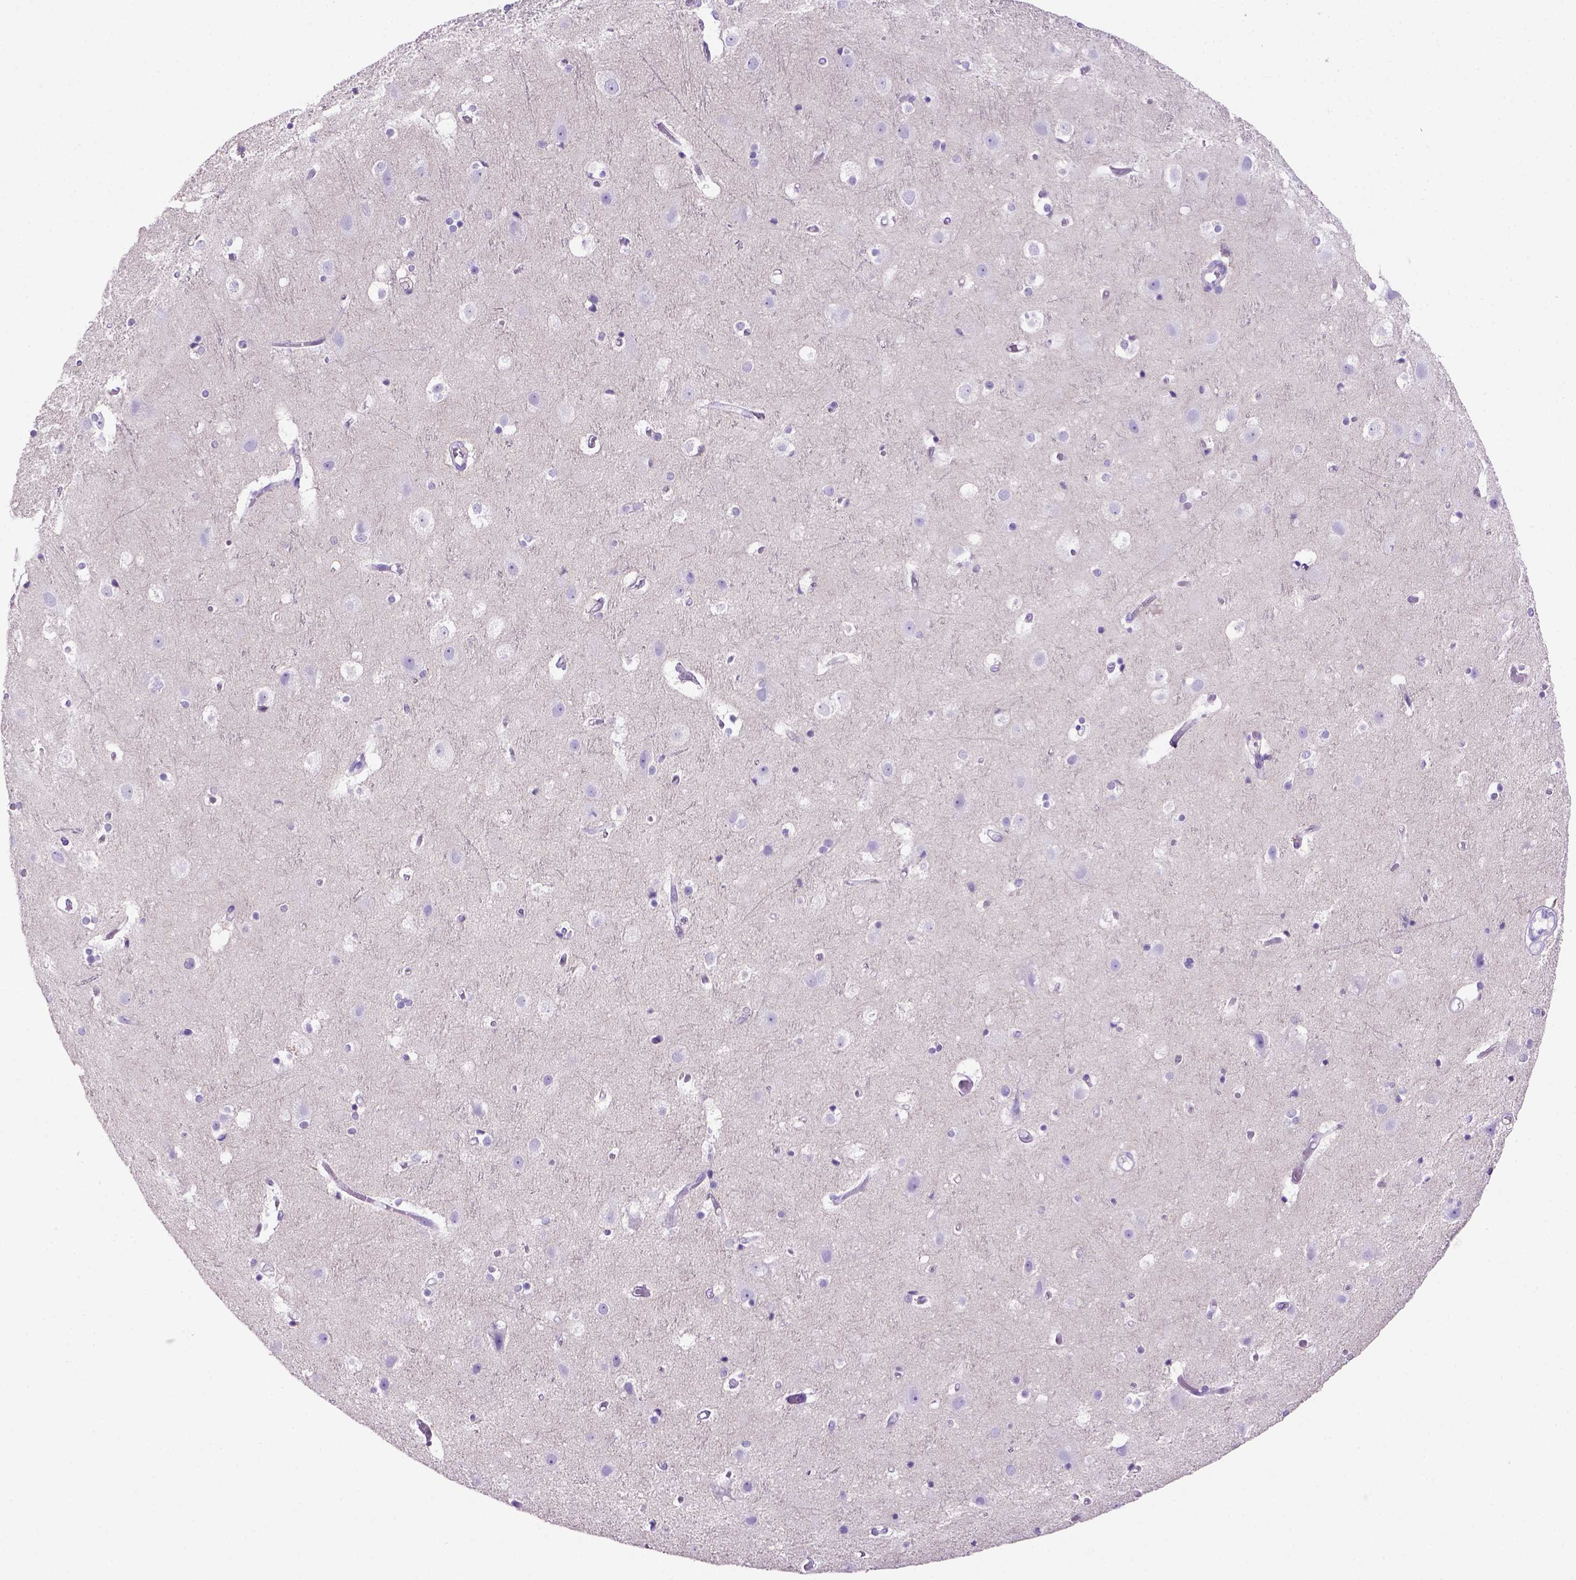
{"staining": {"intensity": "negative", "quantity": "none", "location": "none"}, "tissue": "cerebral cortex", "cell_type": "Endothelial cells", "image_type": "normal", "snomed": [{"axis": "morphology", "description": "Normal tissue, NOS"}, {"axis": "topography", "description": "Cerebral cortex"}], "caption": "DAB (3,3'-diaminobenzidine) immunohistochemical staining of normal cerebral cortex exhibits no significant expression in endothelial cells. Nuclei are stained in blue.", "gene": "SIRPD", "patient": {"sex": "female", "age": 52}}